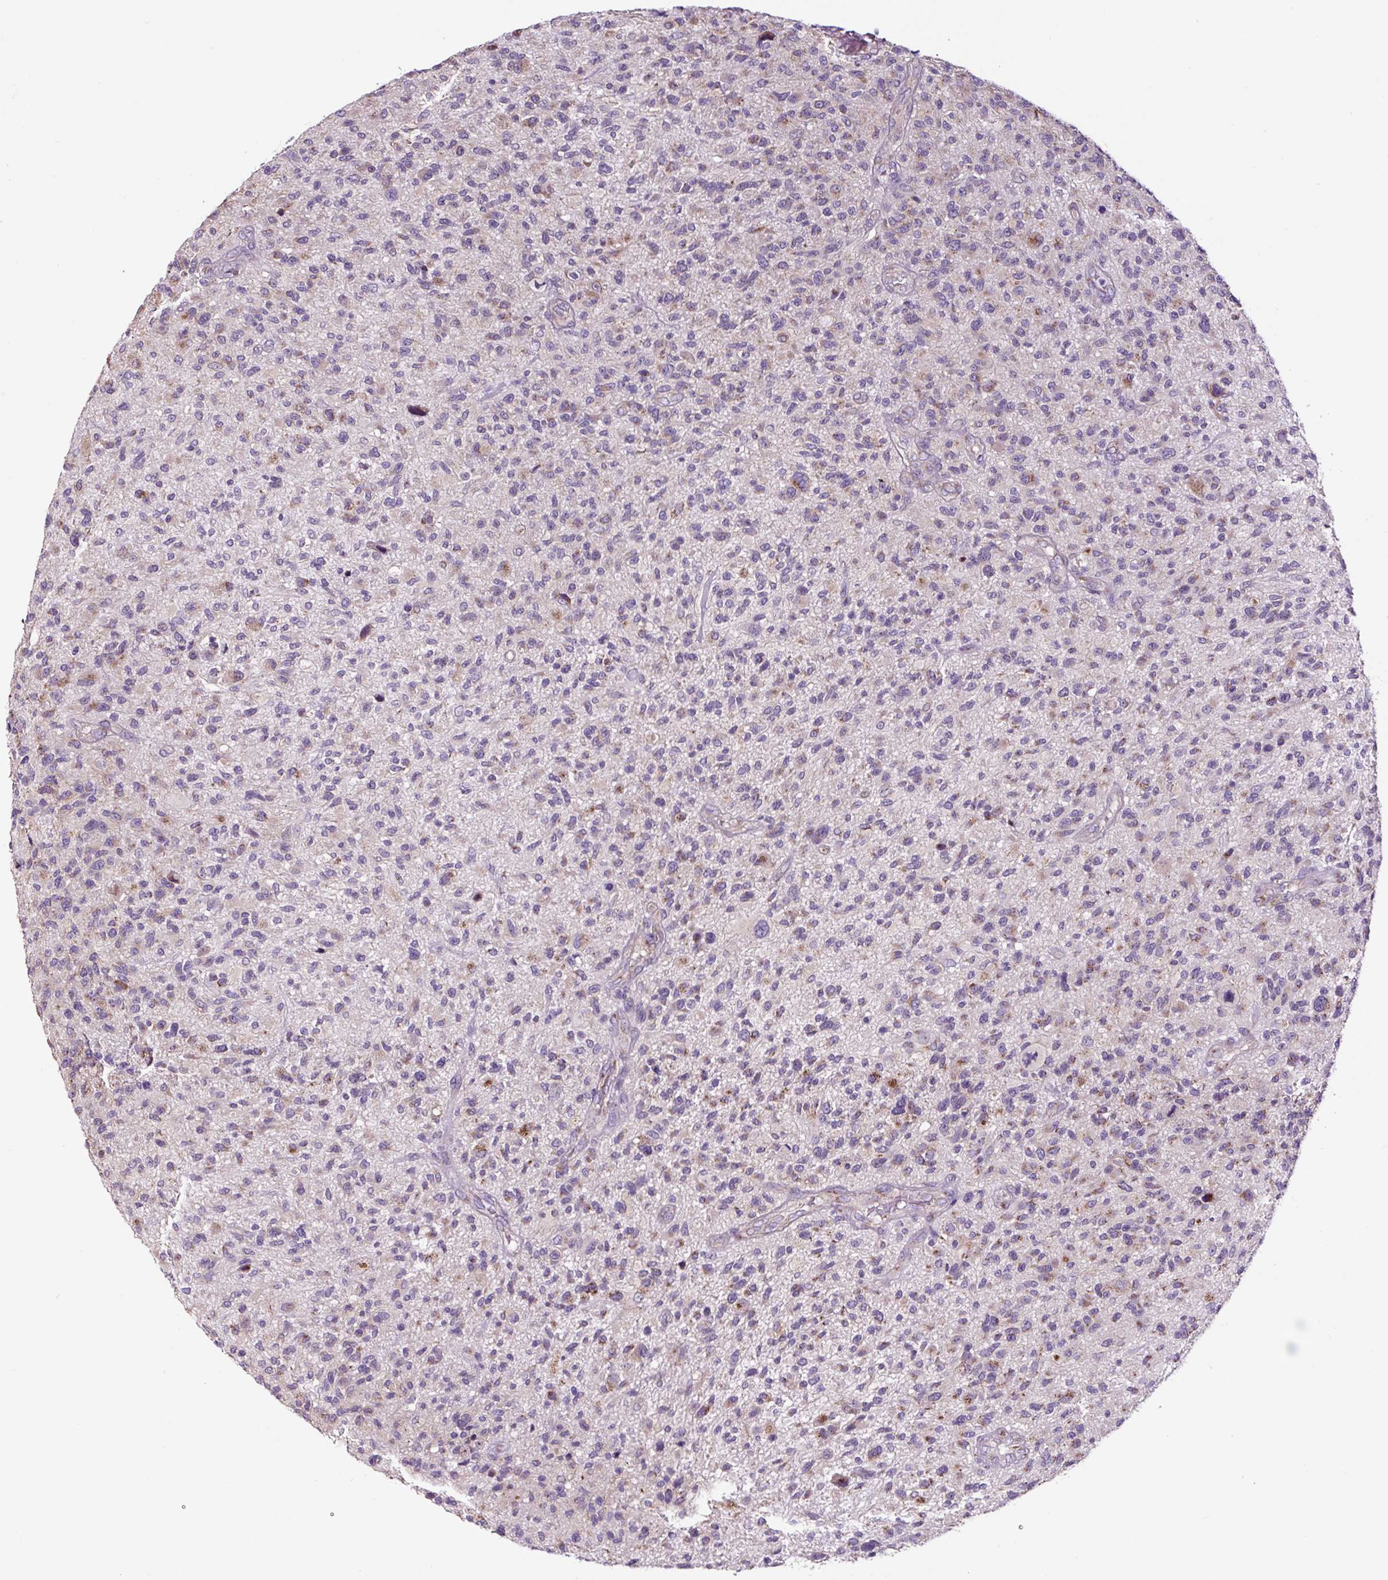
{"staining": {"intensity": "moderate", "quantity": "25%-75%", "location": "cytoplasmic/membranous"}, "tissue": "glioma", "cell_type": "Tumor cells", "image_type": "cancer", "snomed": [{"axis": "morphology", "description": "Glioma, malignant, High grade"}, {"axis": "topography", "description": "Brain"}], "caption": "The immunohistochemical stain highlights moderate cytoplasmic/membranous staining in tumor cells of malignant glioma (high-grade) tissue.", "gene": "GORASP1", "patient": {"sex": "male", "age": 47}}